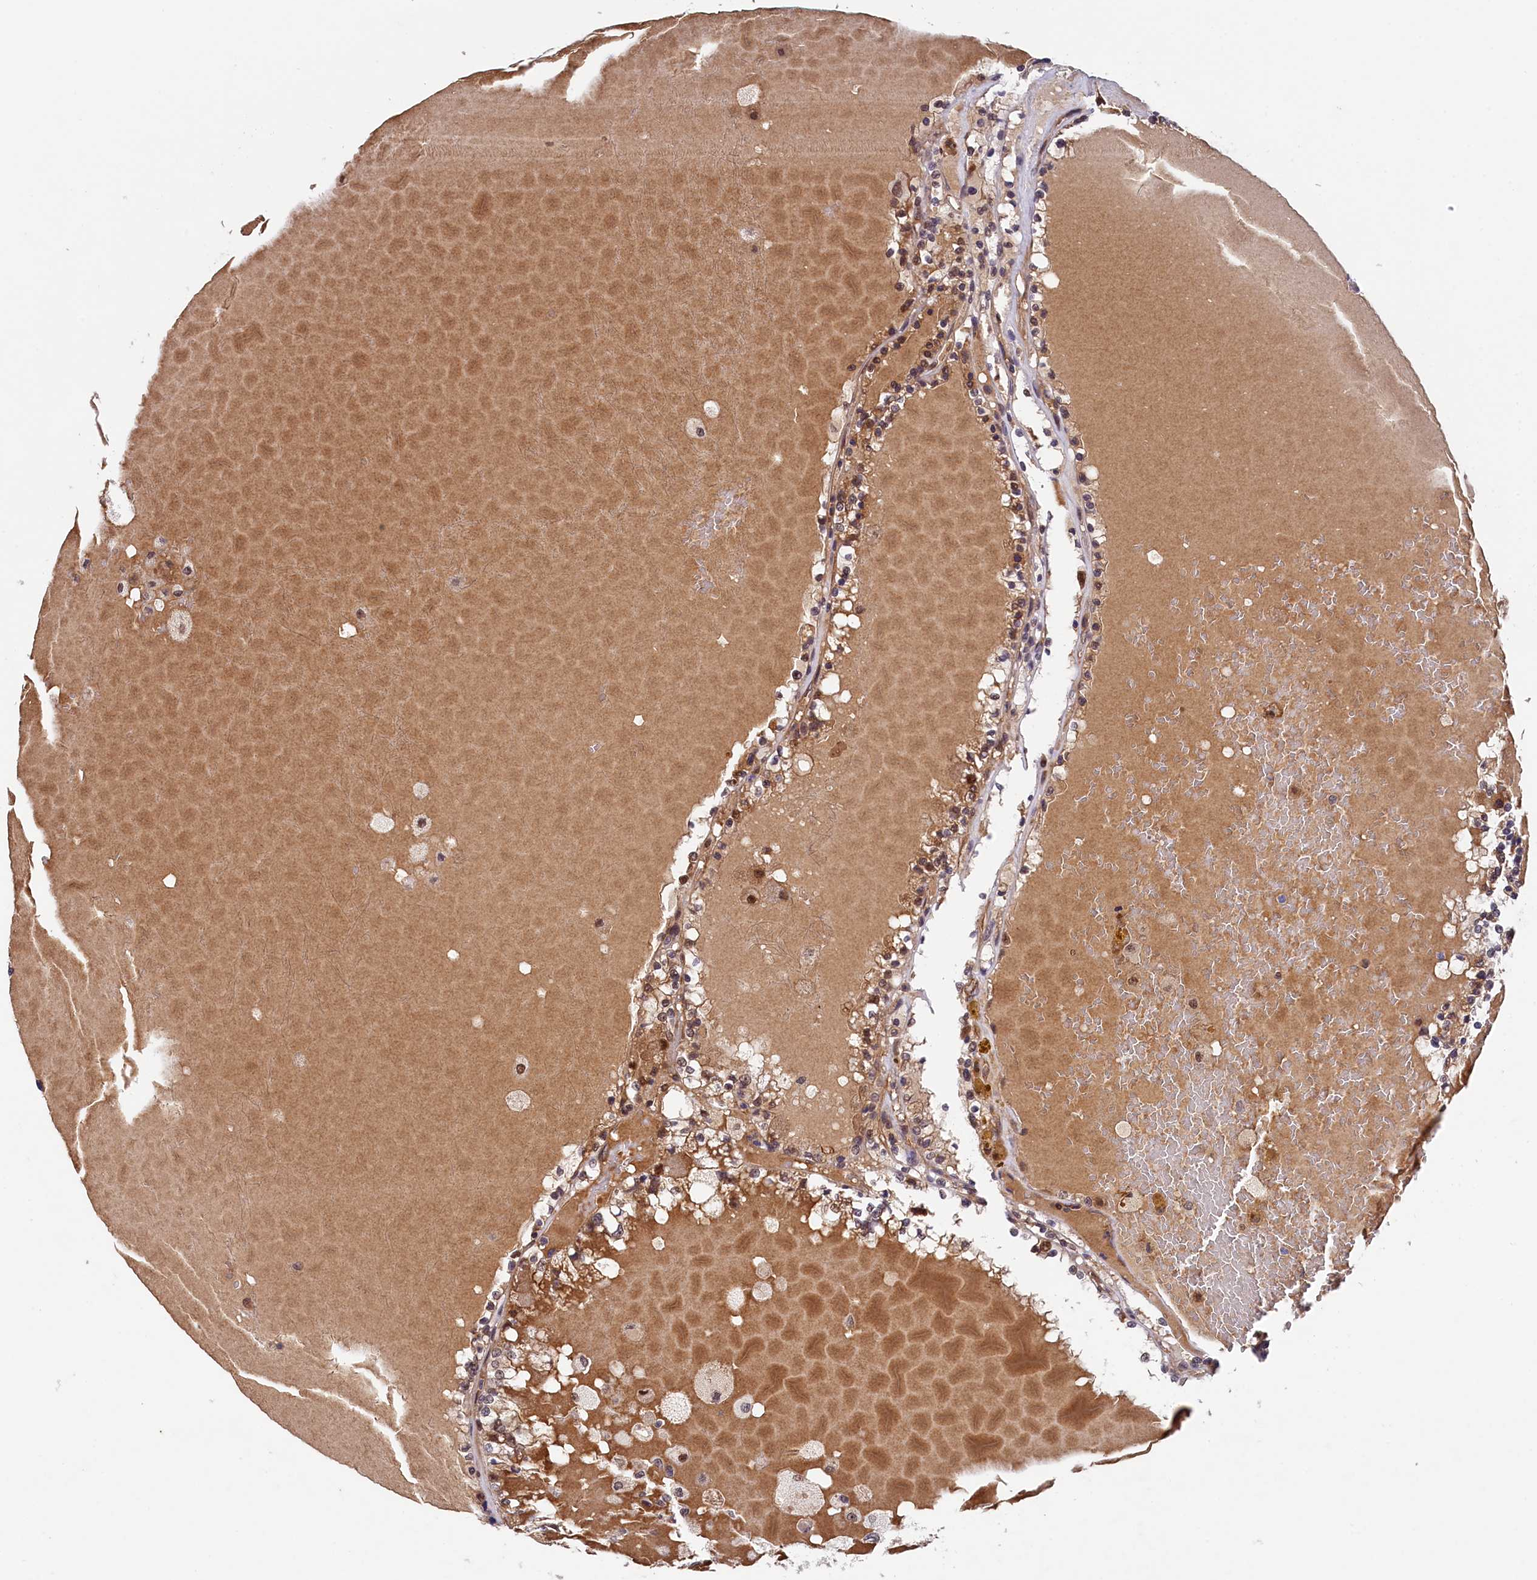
{"staining": {"intensity": "moderate", "quantity": ">75%", "location": "cytoplasmic/membranous,nuclear"}, "tissue": "renal cancer", "cell_type": "Tumor cells", "image_type": "cancer", "snomed": [{"axis": "morphology", "description": "Adenocarcinoma, NOS"}, {"axis": "topography", "description": "Kidney"}], "caption": "This photomicrograph exhibits immunohistochemistry staining of renal cancer (adenocarcinoma), with medium moderate cytoplasmic/membranous and nuclear expression in approximately >75% of tumor cells.", "gene": "ARL14EP", "patient": {"sex": "female", "age": 56}}